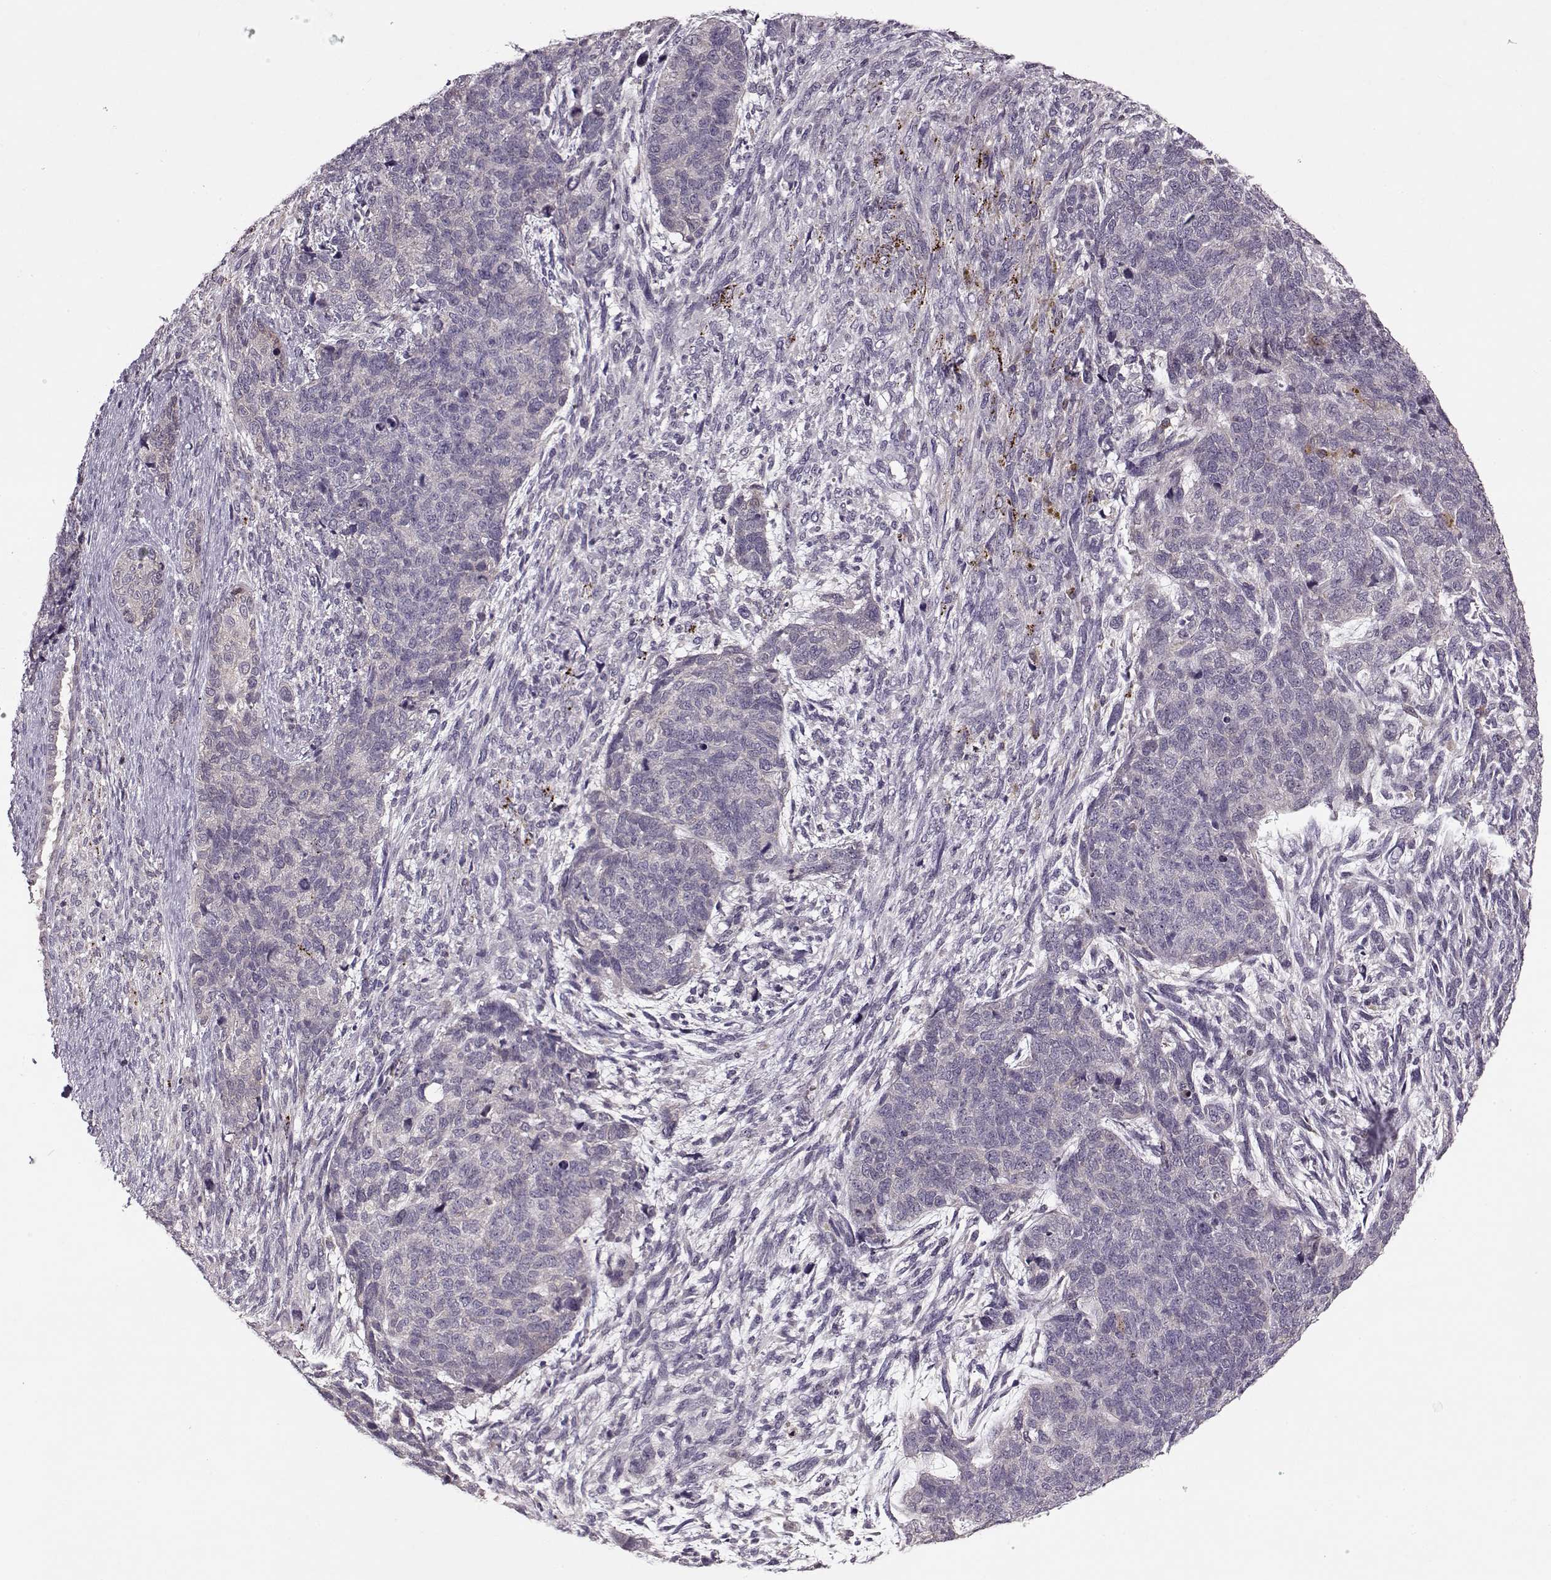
{"staining": {"intensity": "negative", "quantity": "none", "location": "none"}, "tissue": "cervical cancer", "cell_type": "Tumor cells", "image_type": "cancer", "snomed": [{"axis": "morphology", "description": "Squamous cell carcinoma, NOS"}, {"axis": "topography", "description": "Cervix"}], "caption": "Protein analysis of cervical cancer (squamous cell carcinoma) demonstrates no significant positivity in tumor cells.", "gene": "ACOT11", "patient": {"sex": "female", "age": 63}}